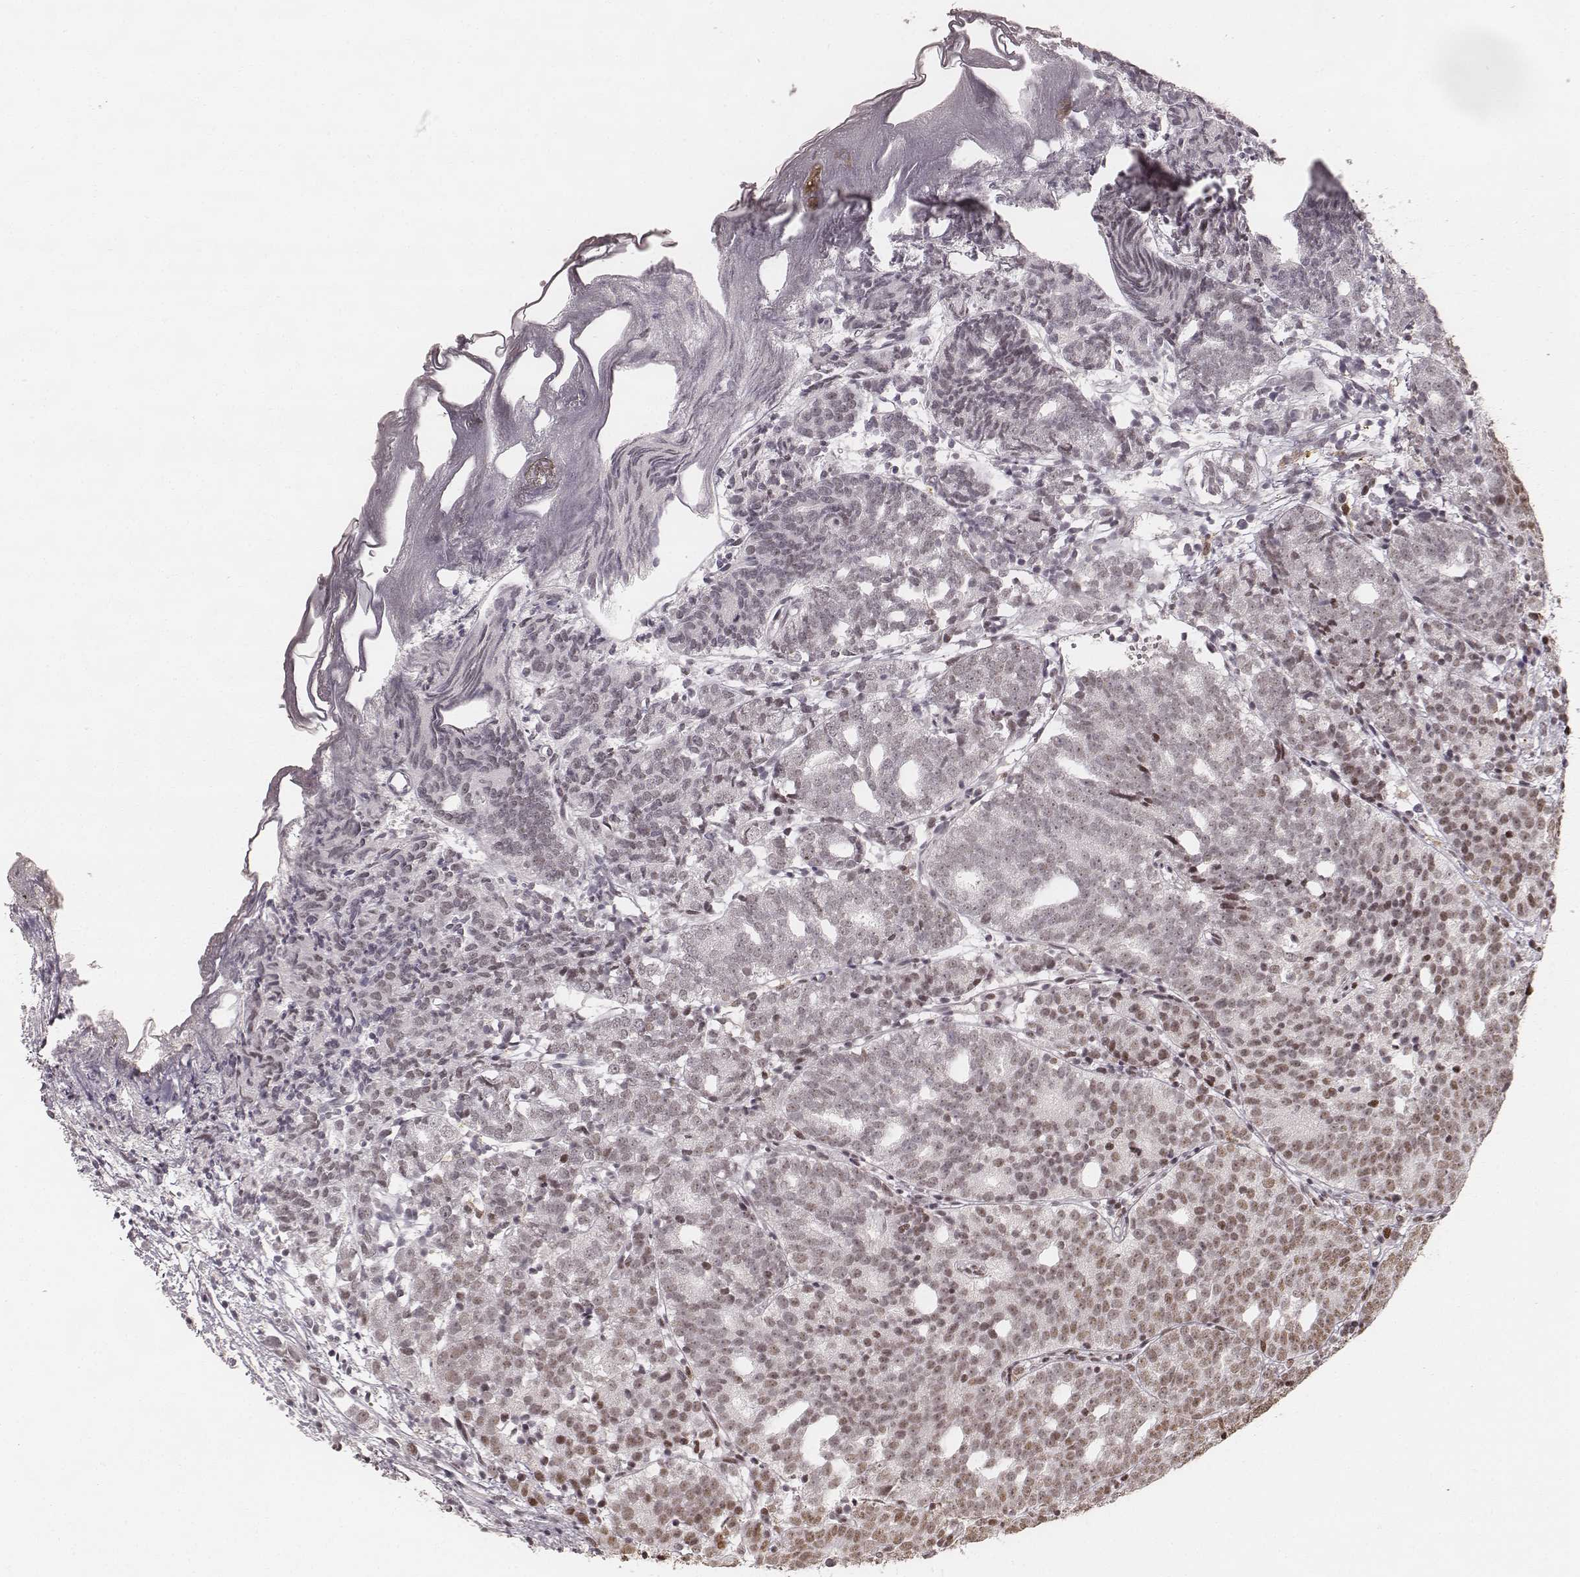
{"staining": {"intensity": "moderate", "quantity": "25%-75%", "location": "nuclear"}, "tissue": "prostate cancer", "cell_type": "Tumor cells", "image_type": "cancer", "snomed": [{"axis": "morphology", "description": "Adenocarcinoma, High grade"}, {"axis": "topography", "description": "Prostate"}], "caption": "DAB (3,3'-diaminobenzidine) immunohistochemical staining of prostate adenocarcinoma (high-grade) reveals moderate nuclear protein expression in approximately 25%-75% of tumor cells.", "gene": "HNRNPC", "patient": {"sex": "male", "age": 53}}